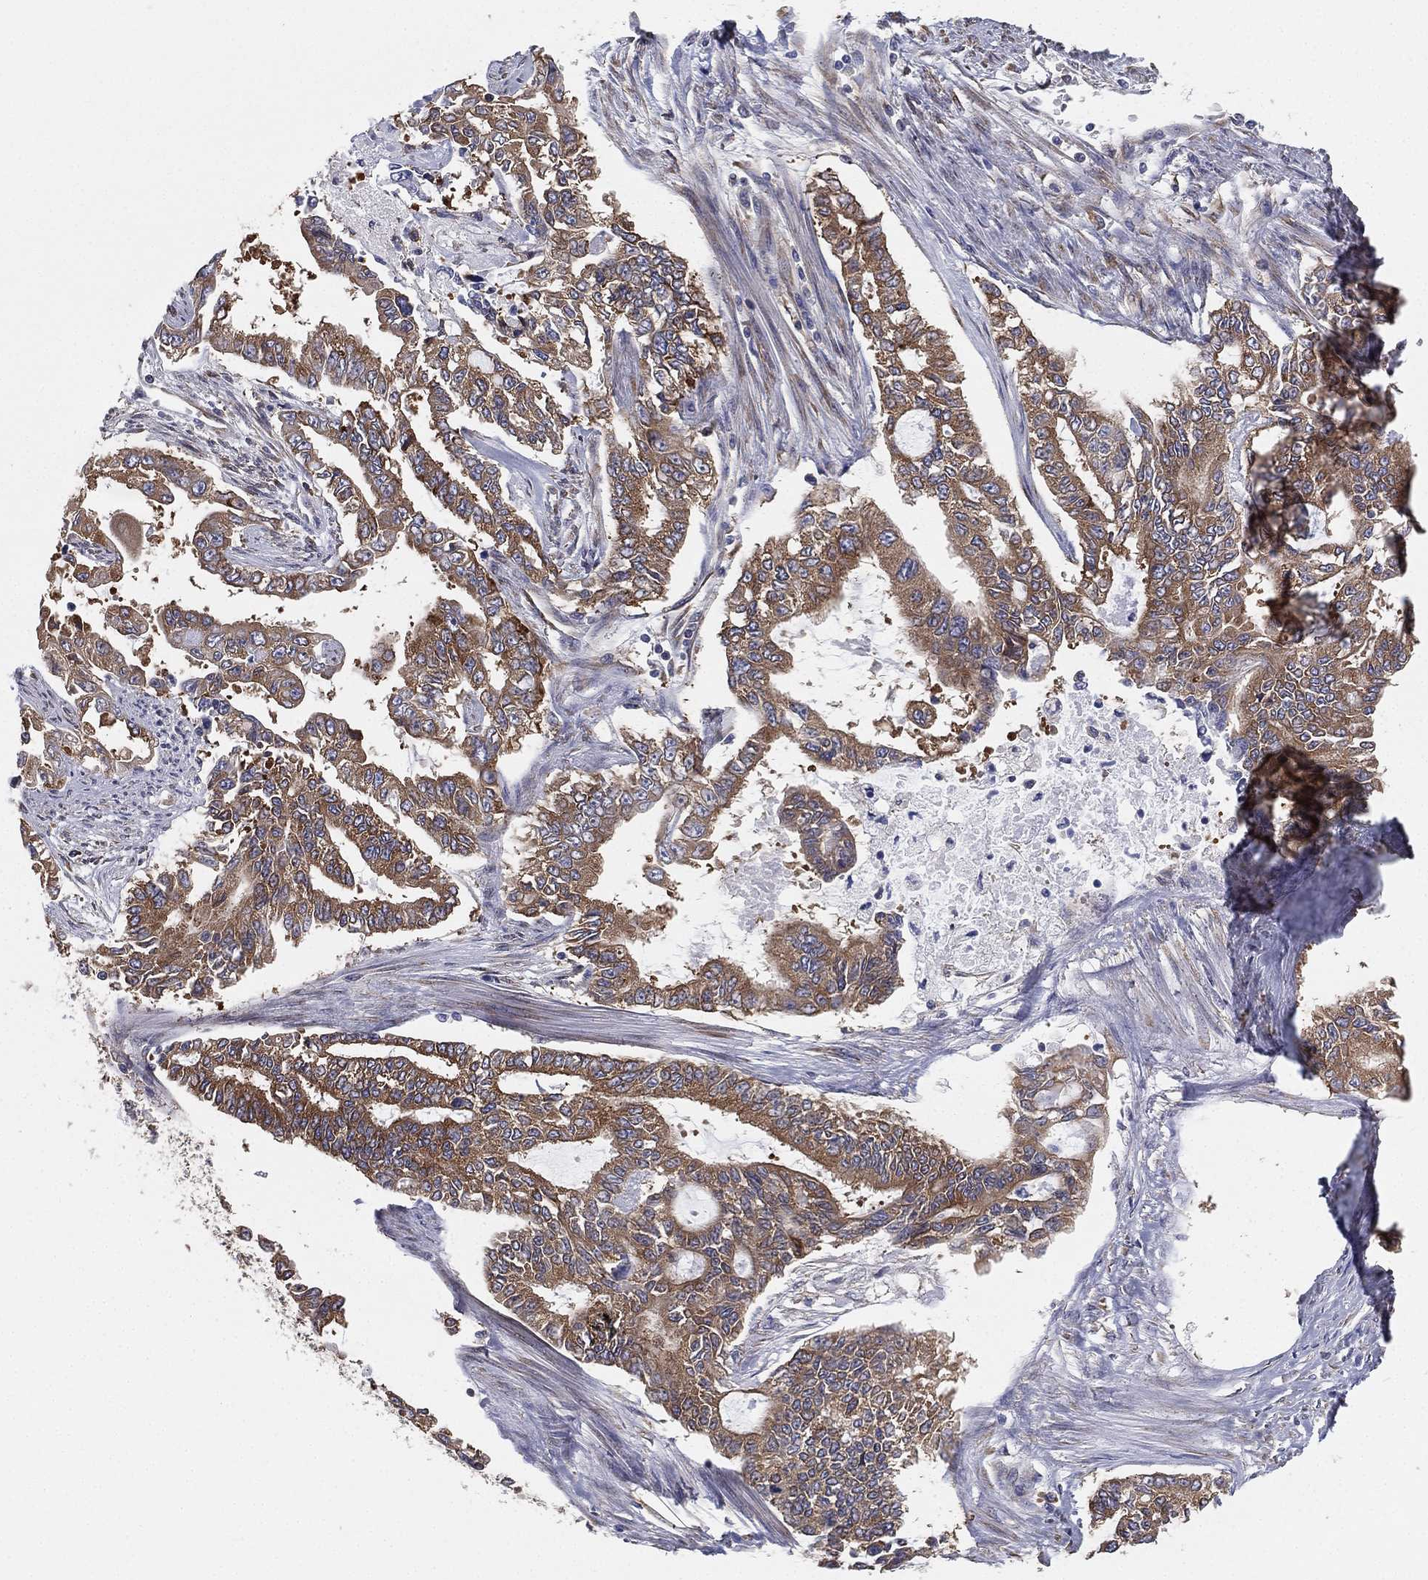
{"staining": {"intensity": "moderate", "quantity": ">75%", "location": "cytoplasmic/membranous"}, "tissue": "endometrial cancer", "cell_type": "Tumor cells", "image_type": "cancer", "snomed": [{"axis": "morphology", "description": "Adenocarcinoma, NOS"}, {"axis": "topography", "description": "Uterus"}], "caption": "Protein staining shows moderate cytoplasmic/membranous positivity in approximately >75% of tumor cells in endometrial cancer.", "gene": "FARSA", "patient": {"sex": "female", "age": 59}}